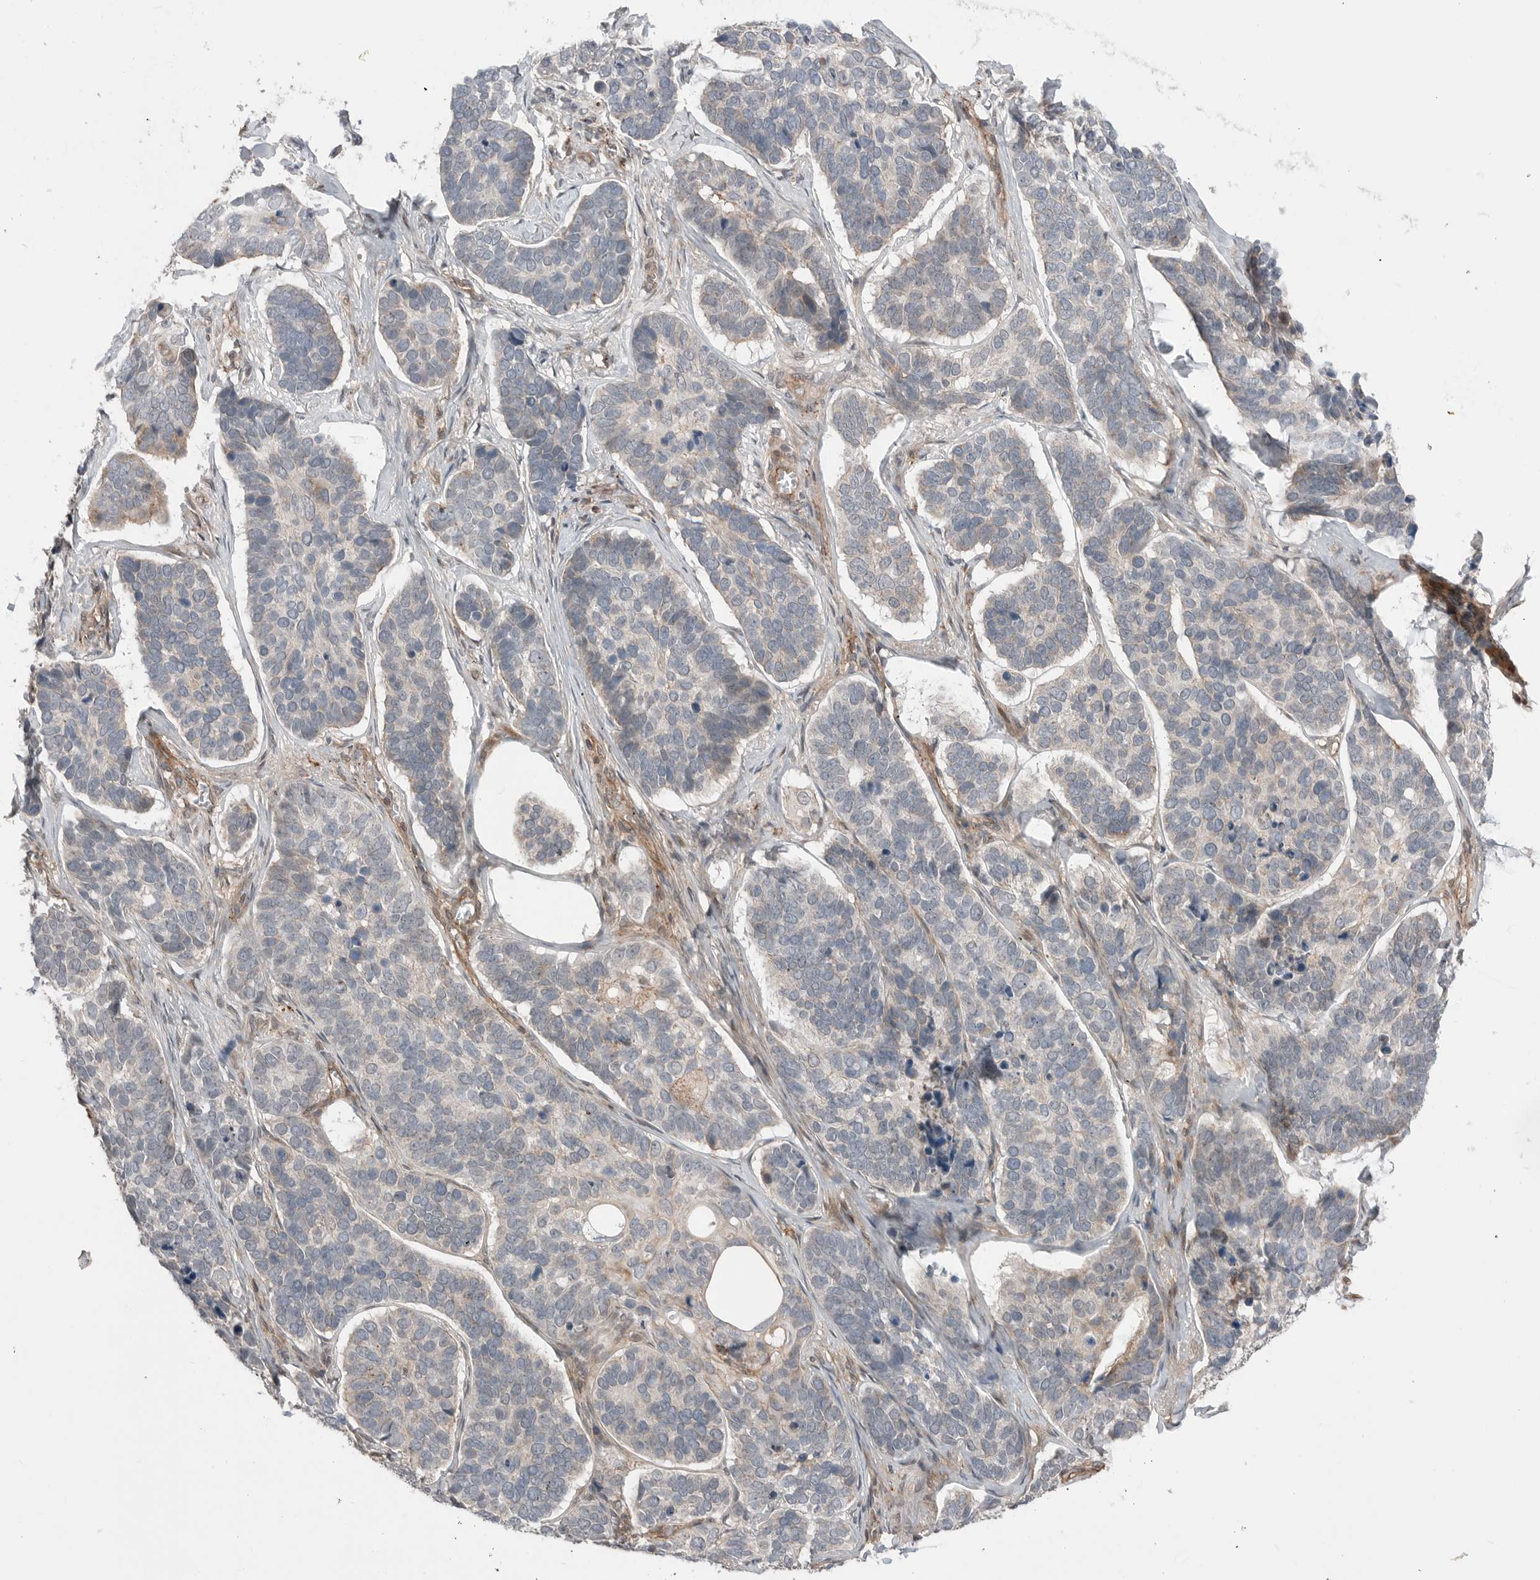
{"staining": {"intensity": "negative", "quantity": "none", "location": "none"}, "tissue": "skin cancer", "cell_type": "Tumor cells", "image_type": "cancer", "snomed": [{"axis": "morphology", "description": "Basal cell carcinoma"}, {"axis": "topography", "description": "Skin"}], "caption": "Image shows no protein staining in tumor cells of basal cell carcinoma (skin) tissue.", "gene": "PEAK1", "patient": {"sex": "male", "age": 62}}